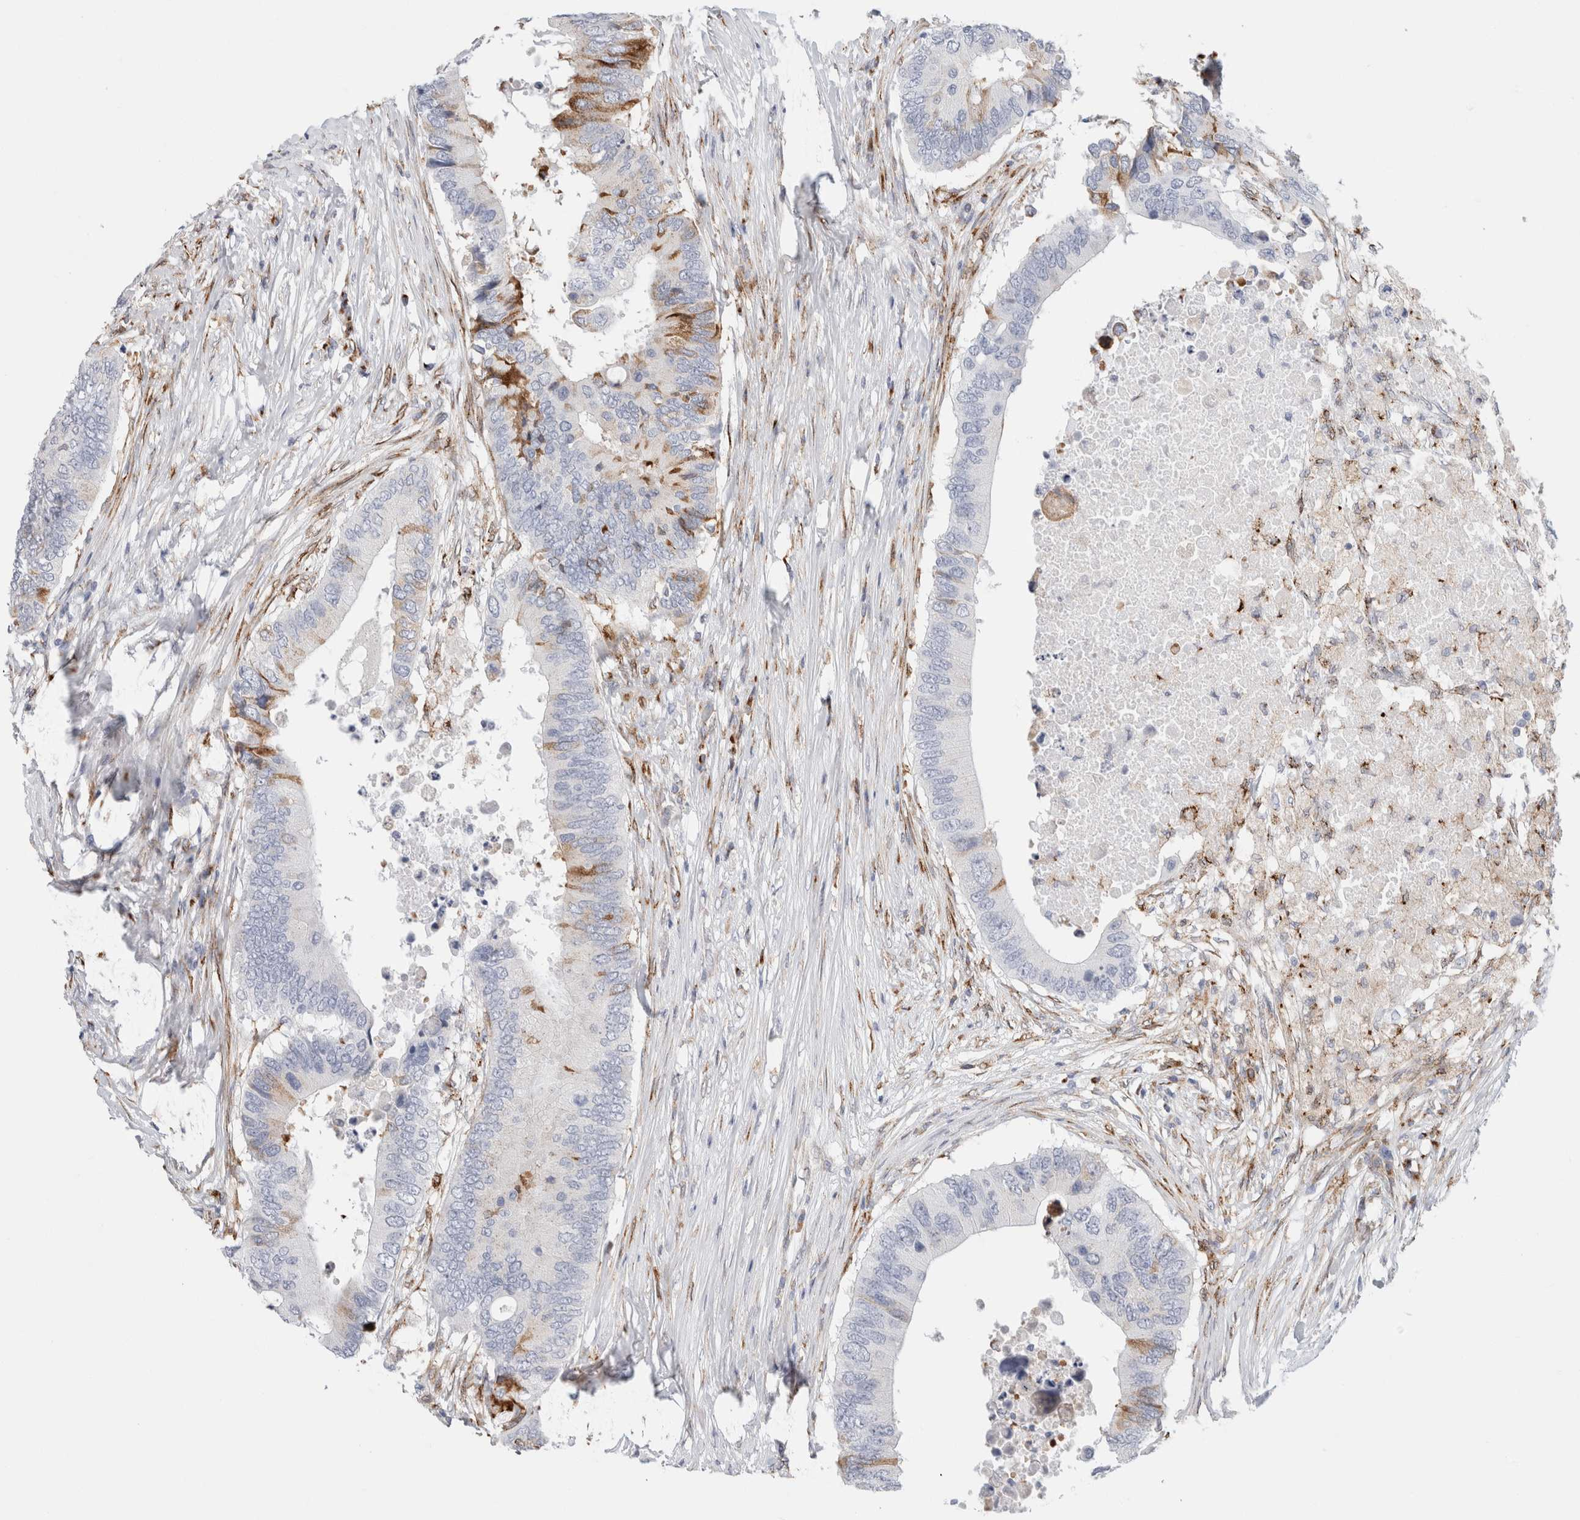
{"staining": {"intensity": "moderate", "quantity": "<25%", "location": "cytoplasmic/membranous"}, "tissue": "colorectal cancer", "cell_type": "Tumor cells", "image_type": "cancer", "snomed": [{"axis": "morphology", "description": "Adenocarcinoma, NOS"}, {"axis": "topography", "description": "Colon"}], "caption": "Immunohistochemical staining of human colorectal cancer (adenocarcinoma) exhibits moderate cytoplasmic/membranous protein expression in about <25% of tumor cells. (Stains: DAB (3,3'-diaminobenzidine) in brown, nuclei in blue, Microscopy: brightfield microscopy at high magnification).", "gene": "MCFD2", "patient": {"sex": "male", "age": 71}}